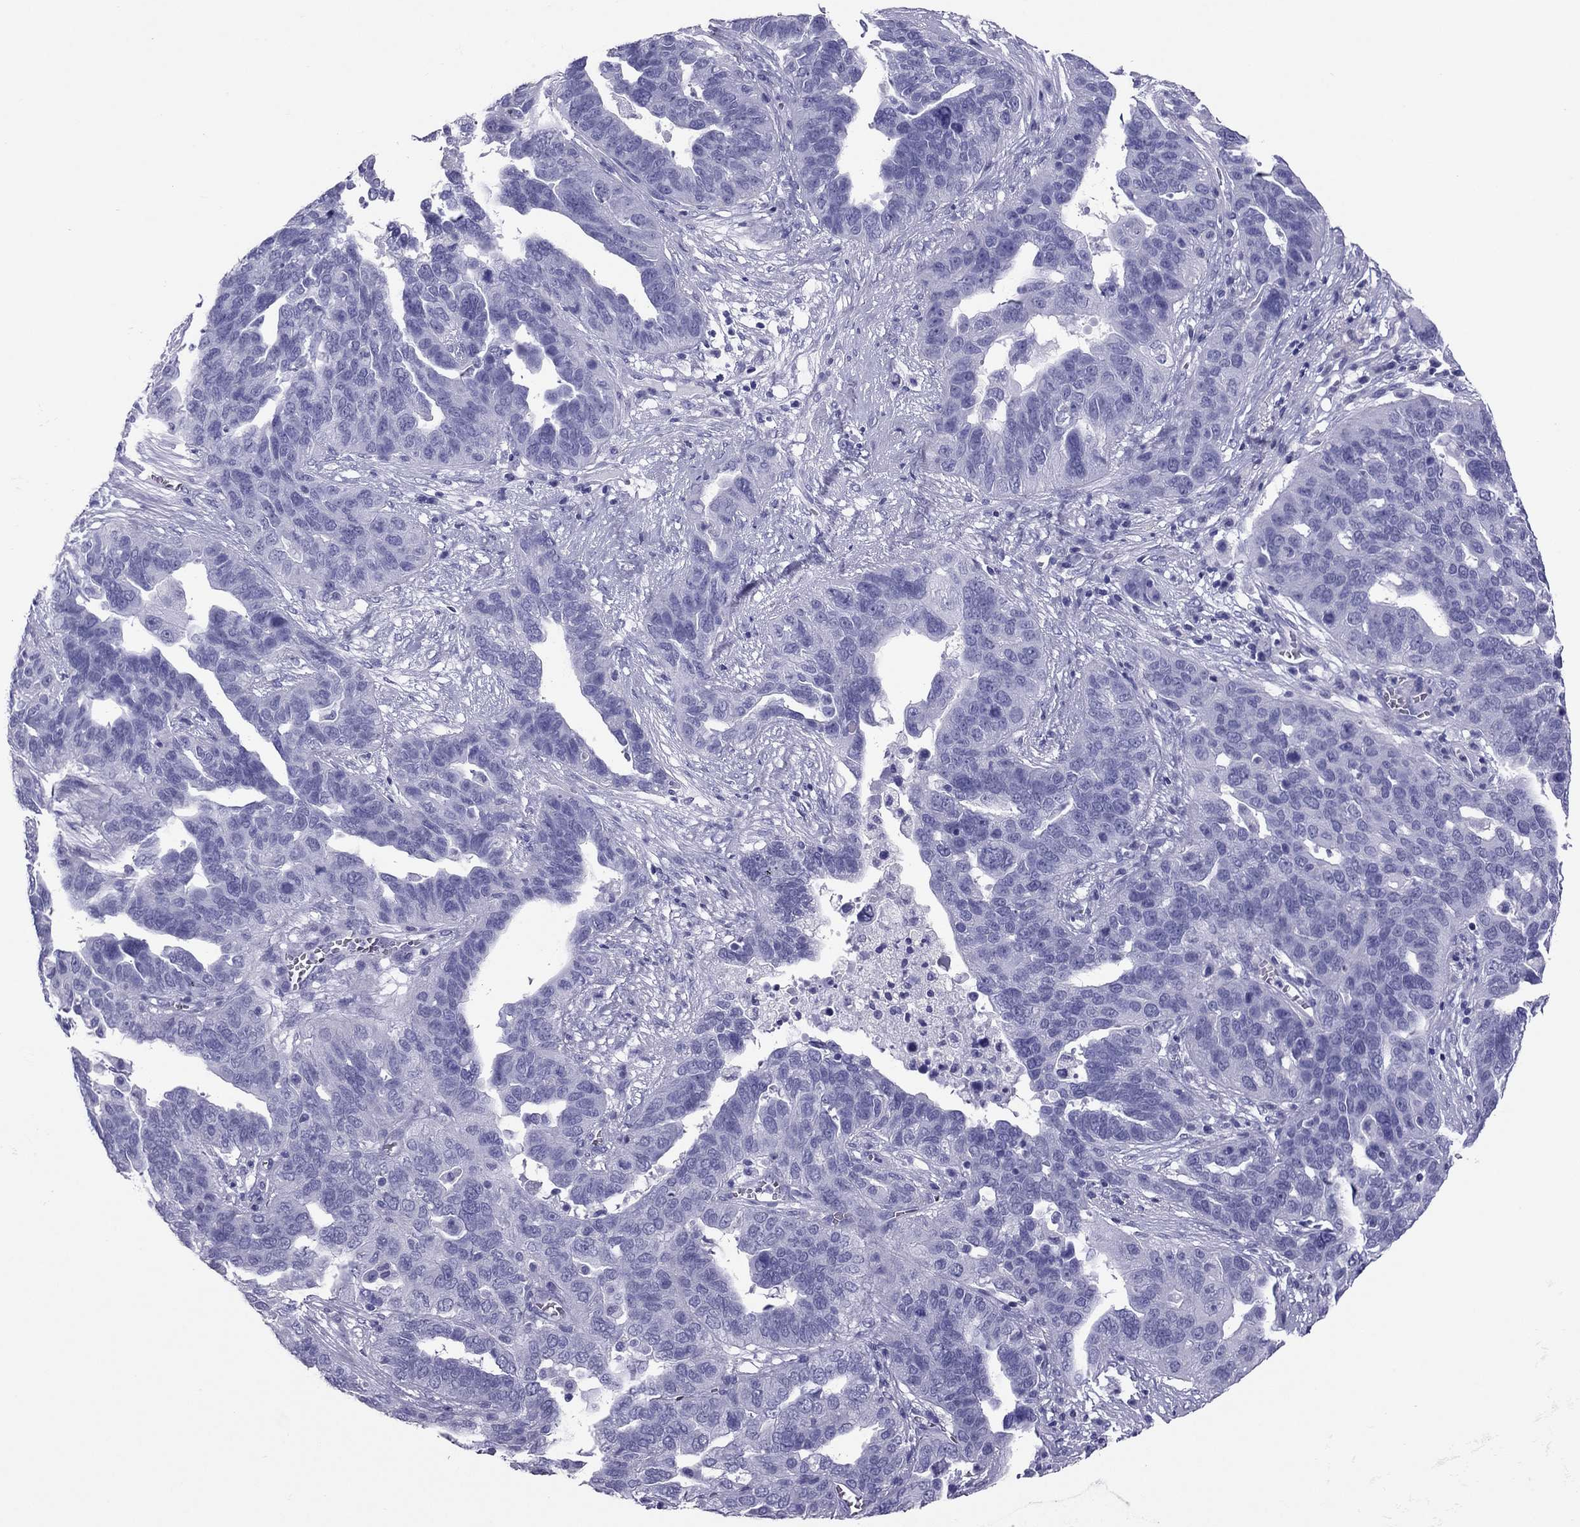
{"staining": {"intensity": "negative", "quantity": "none", "location": "none"}, "tissue": "ovarian cancer", "cell_type": "Tumor cells", "image_type": "cancer", "snomed": [{"axis": "morphology", "description": "Carcinoma, endometroid"}, {"axis": "topography", "description": "Soft tissue"}, {"axis": "topography", "description": "Ovary"}], "caption": "Immunohistochemistry image of human ovarian endometroid carcinoma stained for a protein (brown), which demonstrates no expression in tumor cells. (Stains: DAB IHC with hematoxylin counter stain, Microscopy: brightfield microscopy at high magnification).", "gene": "PDE6A", "patient": {"sex": "female", "age": 52}}